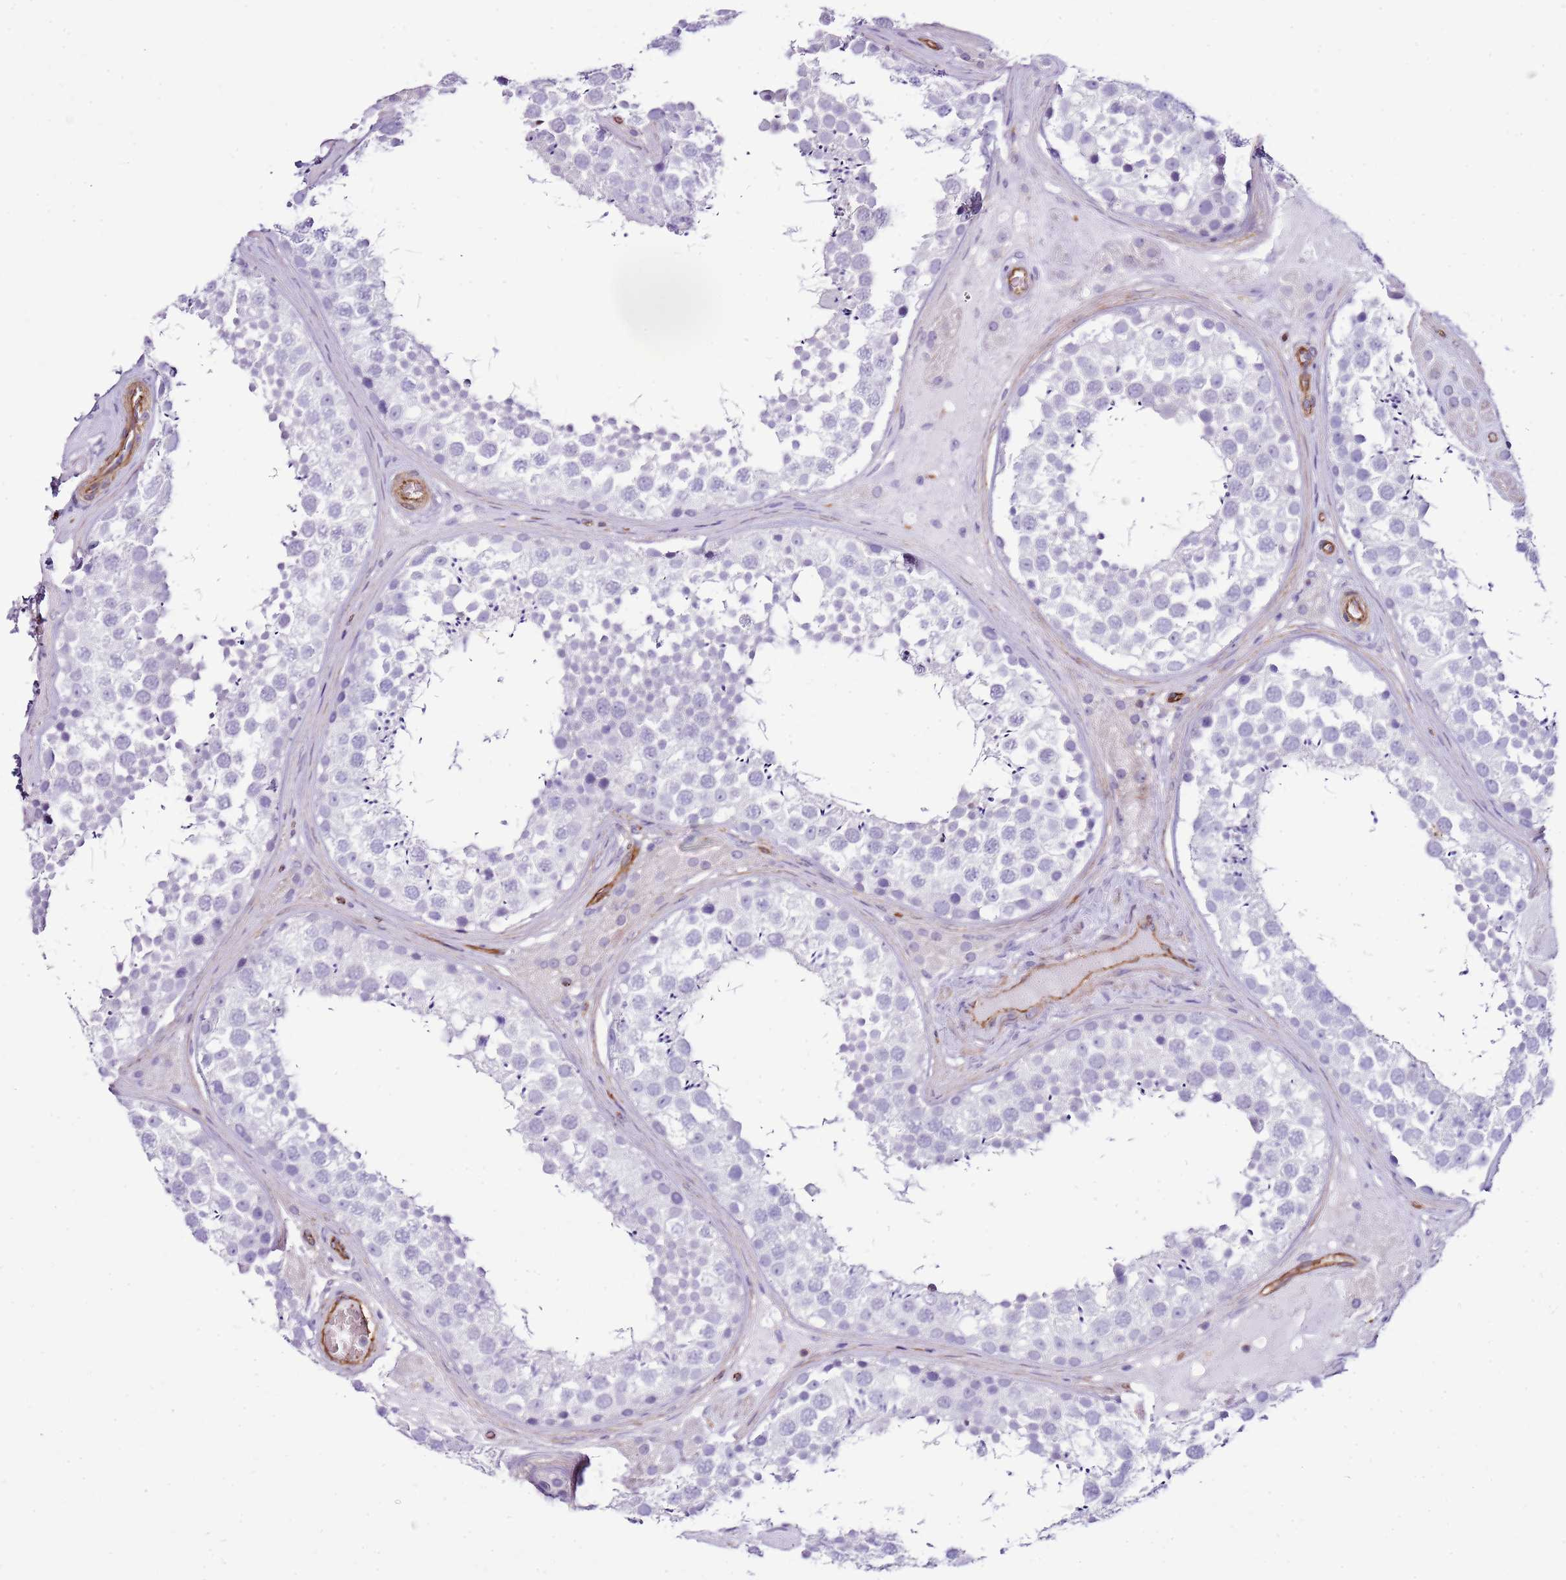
{"staining": {"intensity": "negative", "quantity": "none", "location": "none"}, "tissue": "testis", "cell_type": "Cells in seminiferous ducts", "image_type": "normal", "snomed": [{"axis": "morphology", "description": "Normal tissue, NOS"}, {"axis": "topography", "description": "Testis"}], "caption": "Micrograph shows no significant protein expression in cells in seminiferous ducts of benign testis.", "gene": "GFRAL", "patient": {"sex": "male", "age": 46}}